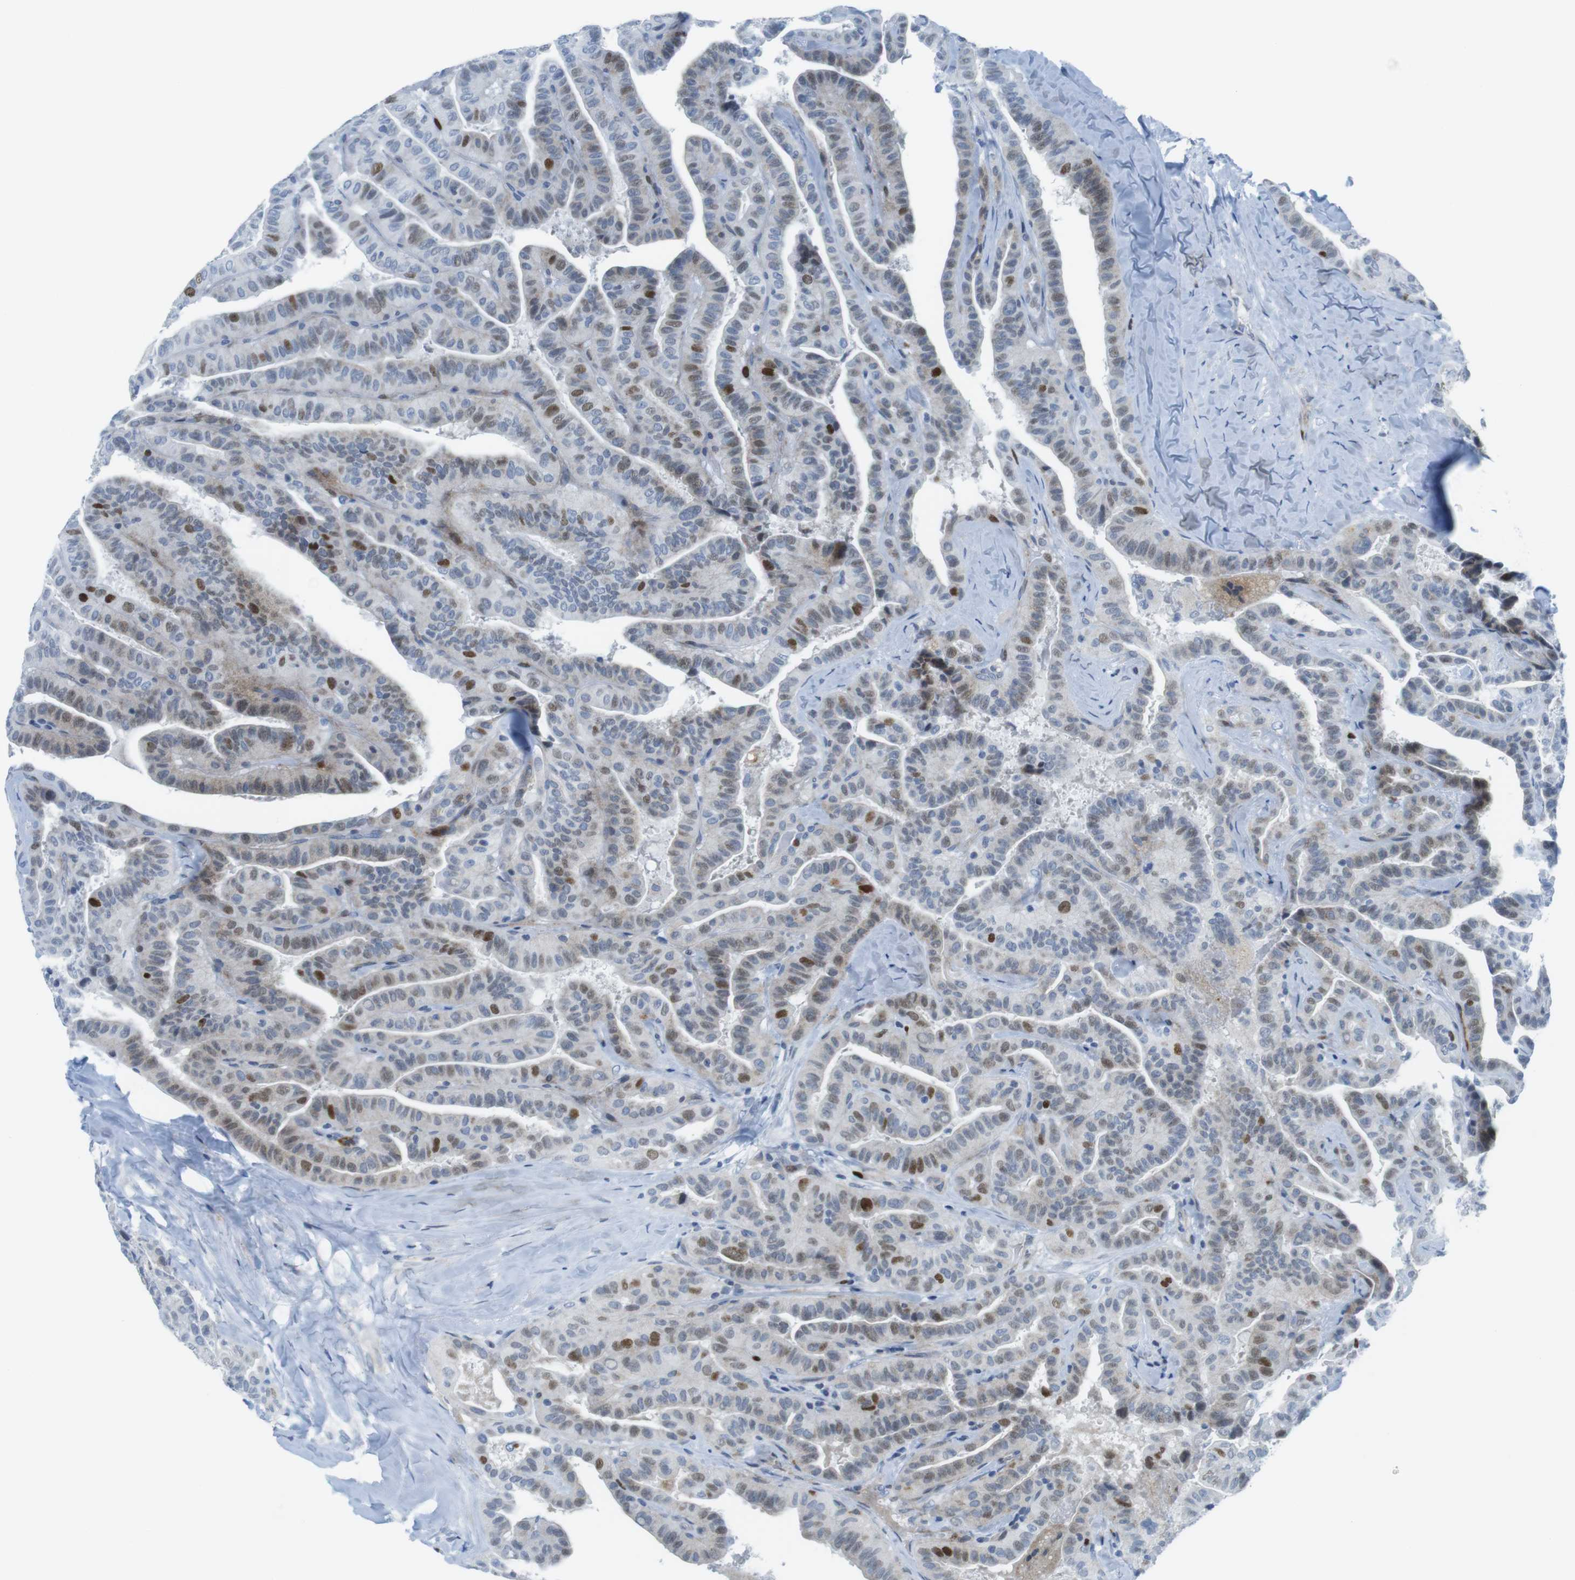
{"staining": {"intensity": "moderate", "quantity": "25%-75%", "location": "nuclear"}, "tissue": "thyroid cancer", "cell_type": "Tumor cells", "image_type": "cancer", "snomed": [{"axis": "morphology", "description": "Papillary adenocarcinoma, NOS"}, {"axis": "topography", "description": "Thyroid gland"}], "caption": "The histopathology image demonstrates a brown stain indicating the presence of a protein in the nuclear of tumor cells in thyroid cancer (papillary adenocarcinoma).", "gene": "CHAF1A", "patient": {"sex": "male", "age": 77}}